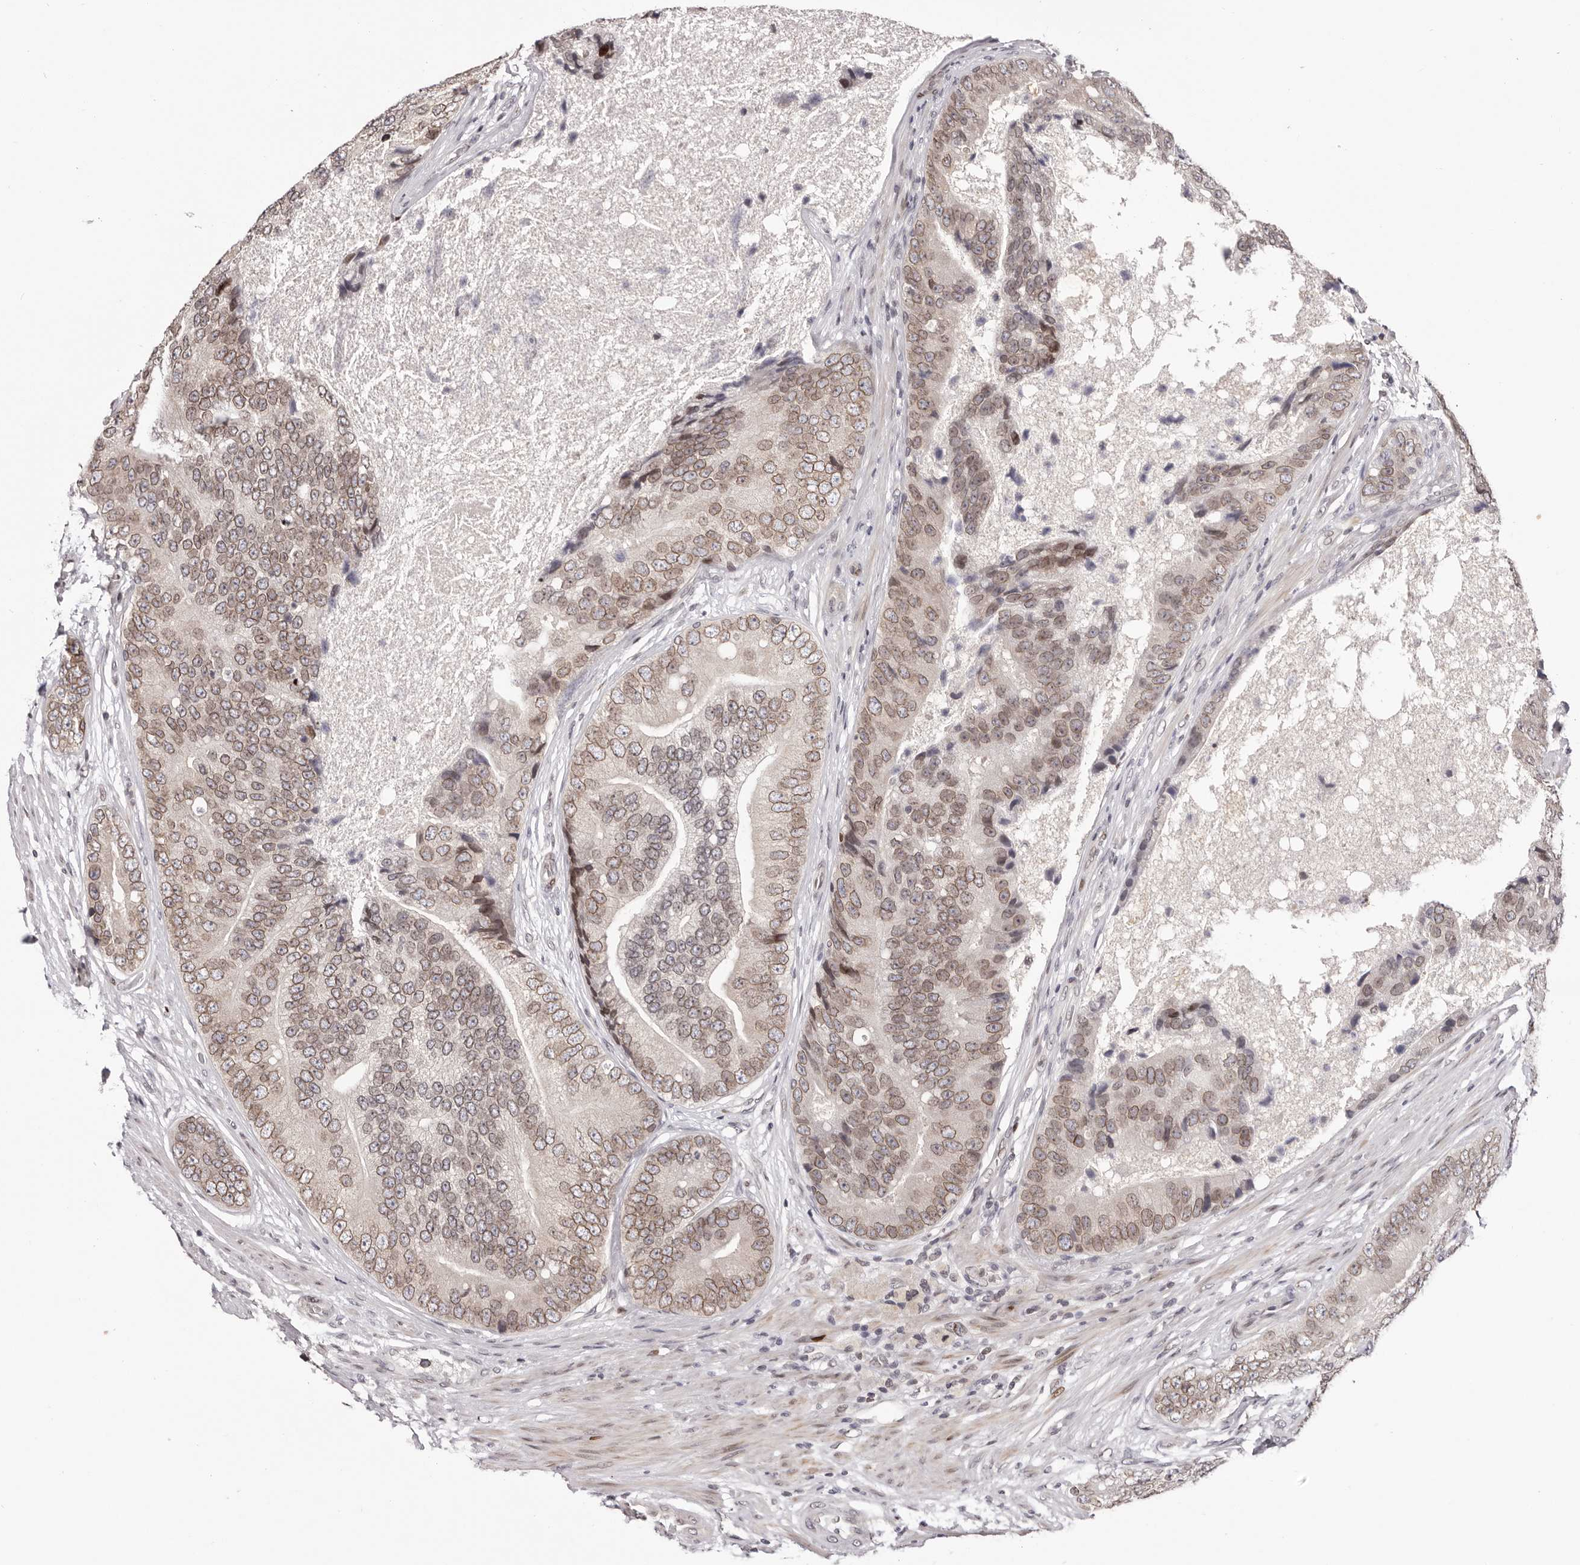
{"staining": {"intensity": "moderate", "quantity": ">75%", "location": "cytoplasmic/membranous,nuclear"}, "tissue": "prostate cancer", "cell_type": "Tumor cells", "image_type": "cancer", "snomed": [{"axis": "morphology", "description": "Adenocarcinoma, High grade"}, {"axis": "topography", "description": "Prostate"}], "caption": "Prostate cancer stained for a protein reveals moderate cytoplasmic/membranous and nuclear positivity in tumor cells. The staining was performed using DAB, with brown indicating positive protein expression. Nuclei are stained blue with hematoxylin.", "gene": "NUP153", "patient": {"sex": "male", "age": 70}}